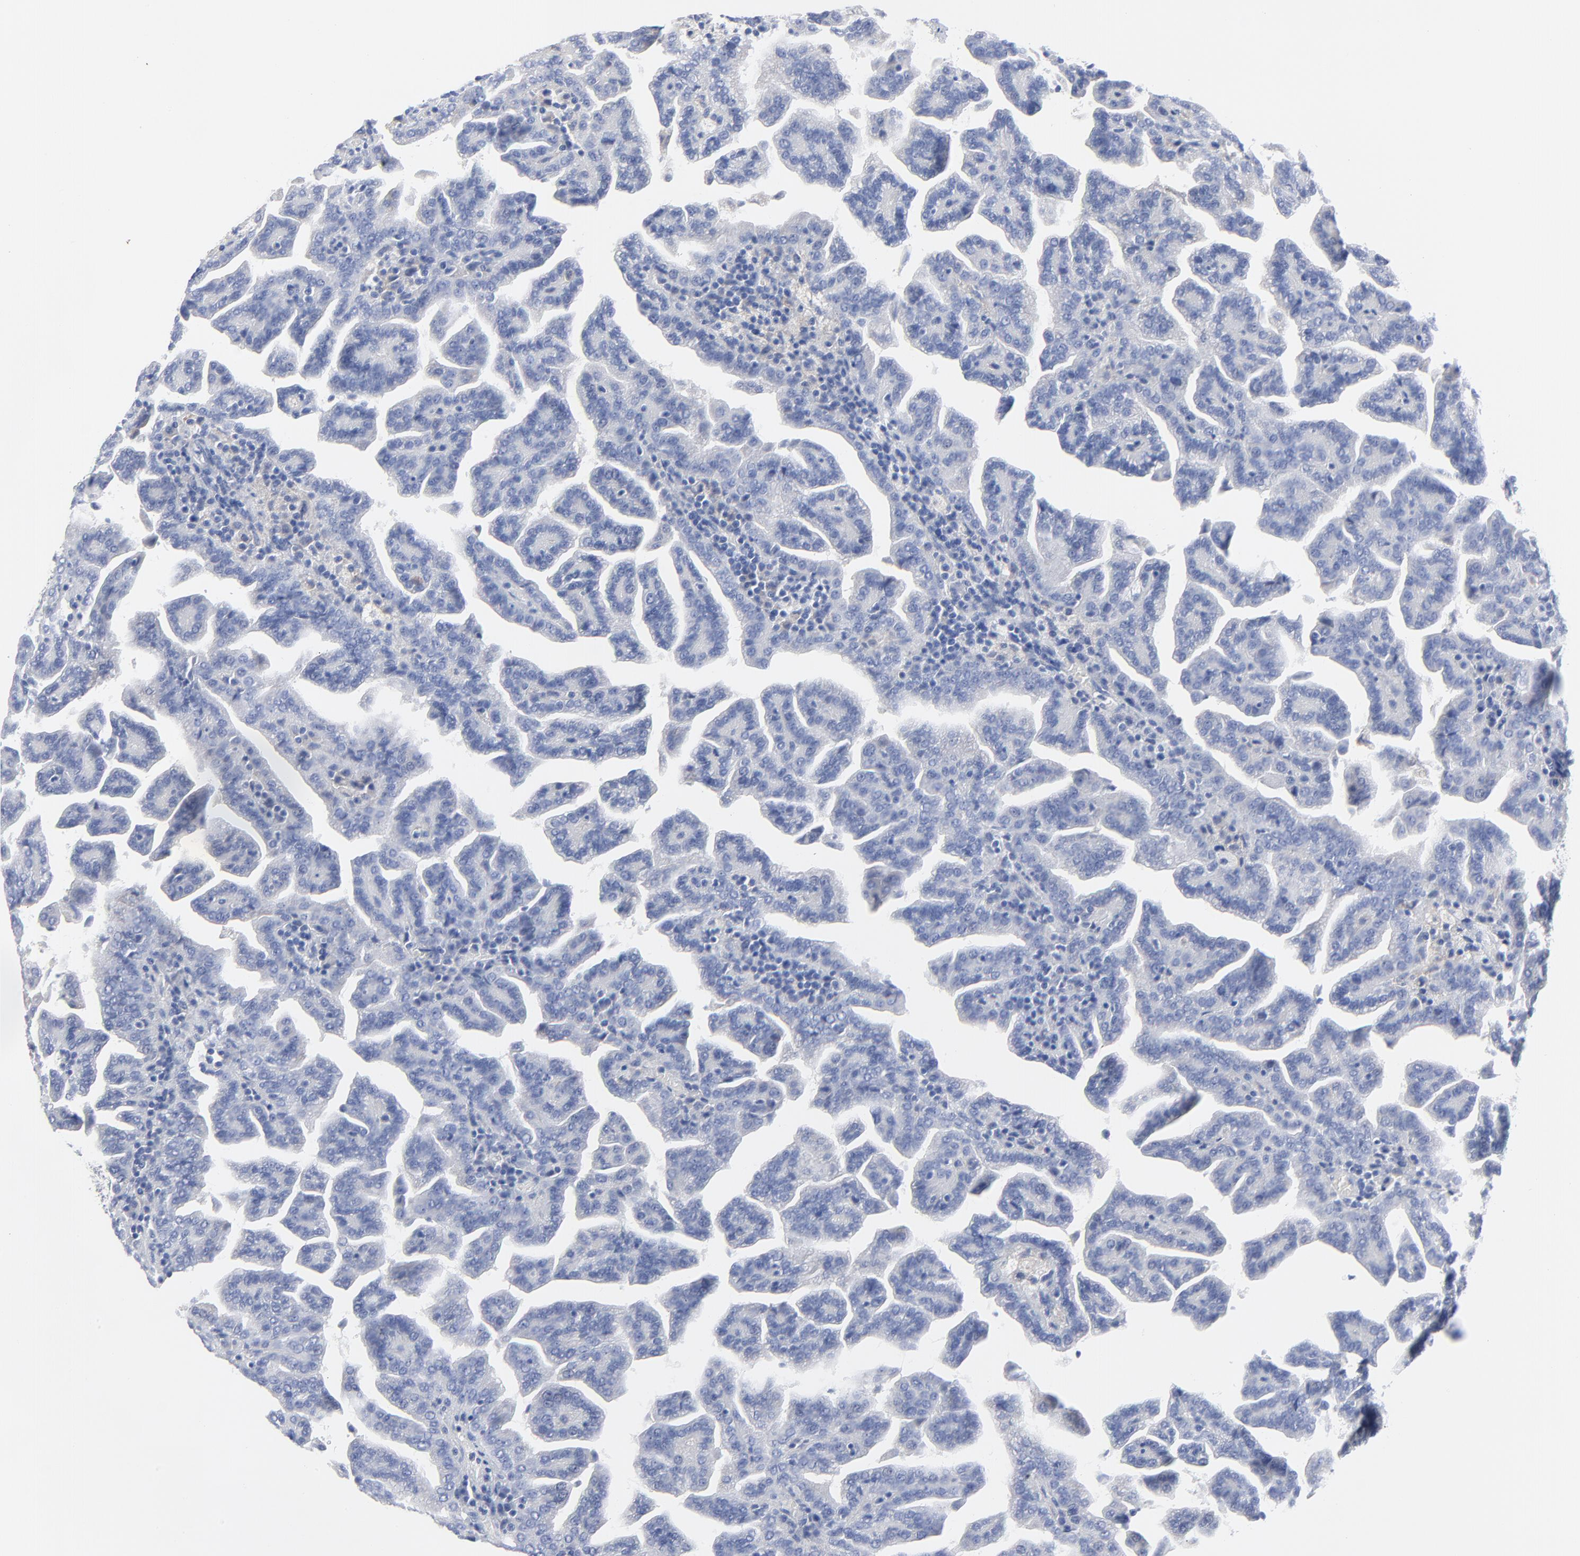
{"staining": {"intensity": "negative", "quantity": "none", "location": "none"}, "tissue": "renal cancer", "cell_type": "Tumor cells", "image_type": "cancer", "snomed": [{"axis": "morphology", "description": "Adenocarcinoma, NOS"}, {"axis": "topography", "description": "Kidney"}], "caption": "Protein analysis of renal adenocarcinoma shows no significant positivity in tumor cells. The staining is performed using DAB brown chromogen with nuclei counter-stained in using hematoxylin.", "gene": "STAT2", "patient": {"sex": "male", "age": 61}}